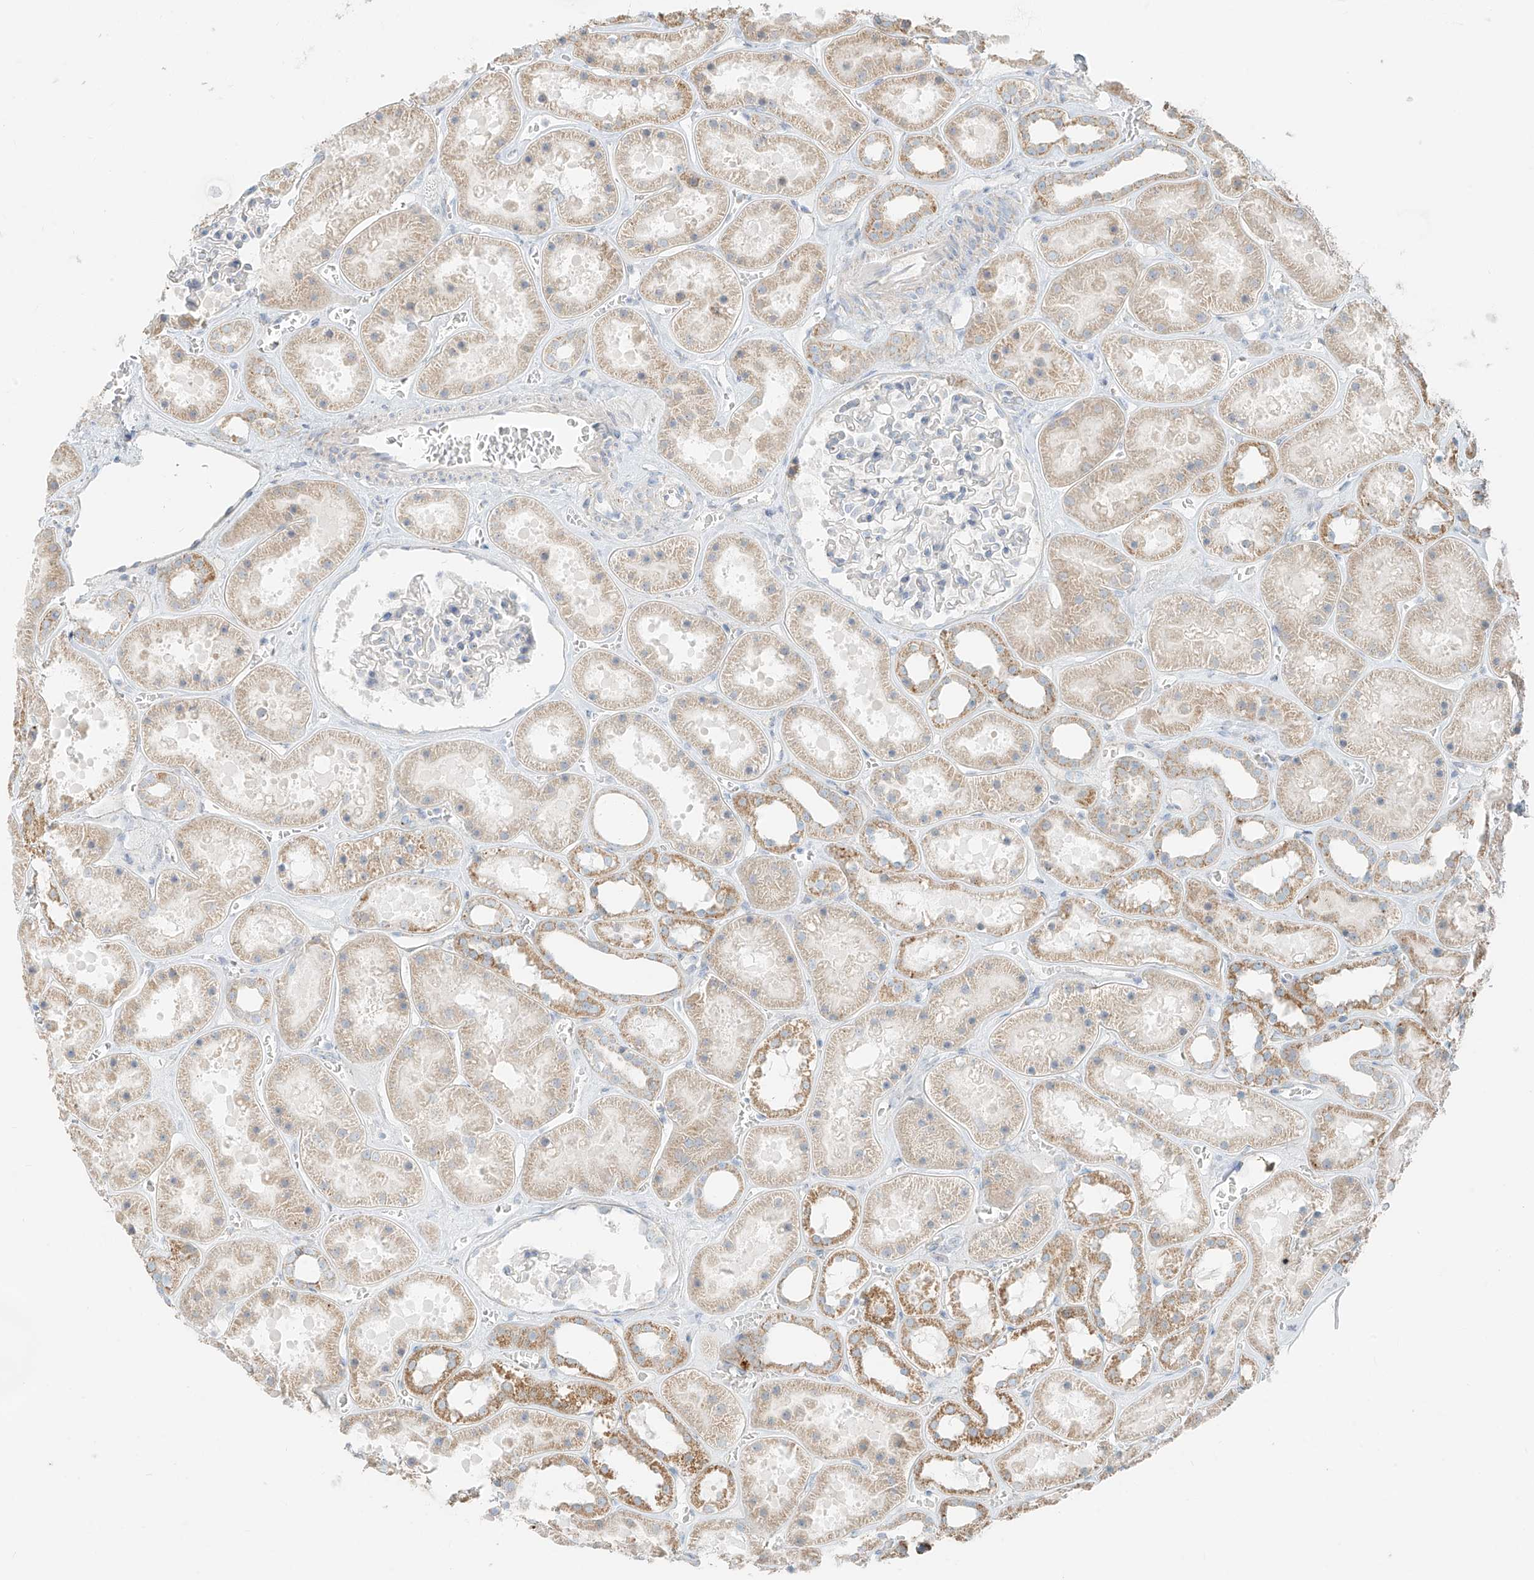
{"staining": {"intensity": "negative", "quantity": "none", "location": "none"}, "tissue": "kidney", "cell_type": "Cells in glomeruli", "image_type": "normal", "snomed": [{"axis": "morphology", "description": "Normal tissue, NOS"}, {"axis": "topography", "description": "Kidney"}], "caption": "Protein analysis of normal kidney shows no significant positivity in cells in glomeruli.", "gene": "UST", "patient": {"sex": "female", "age": 41}}